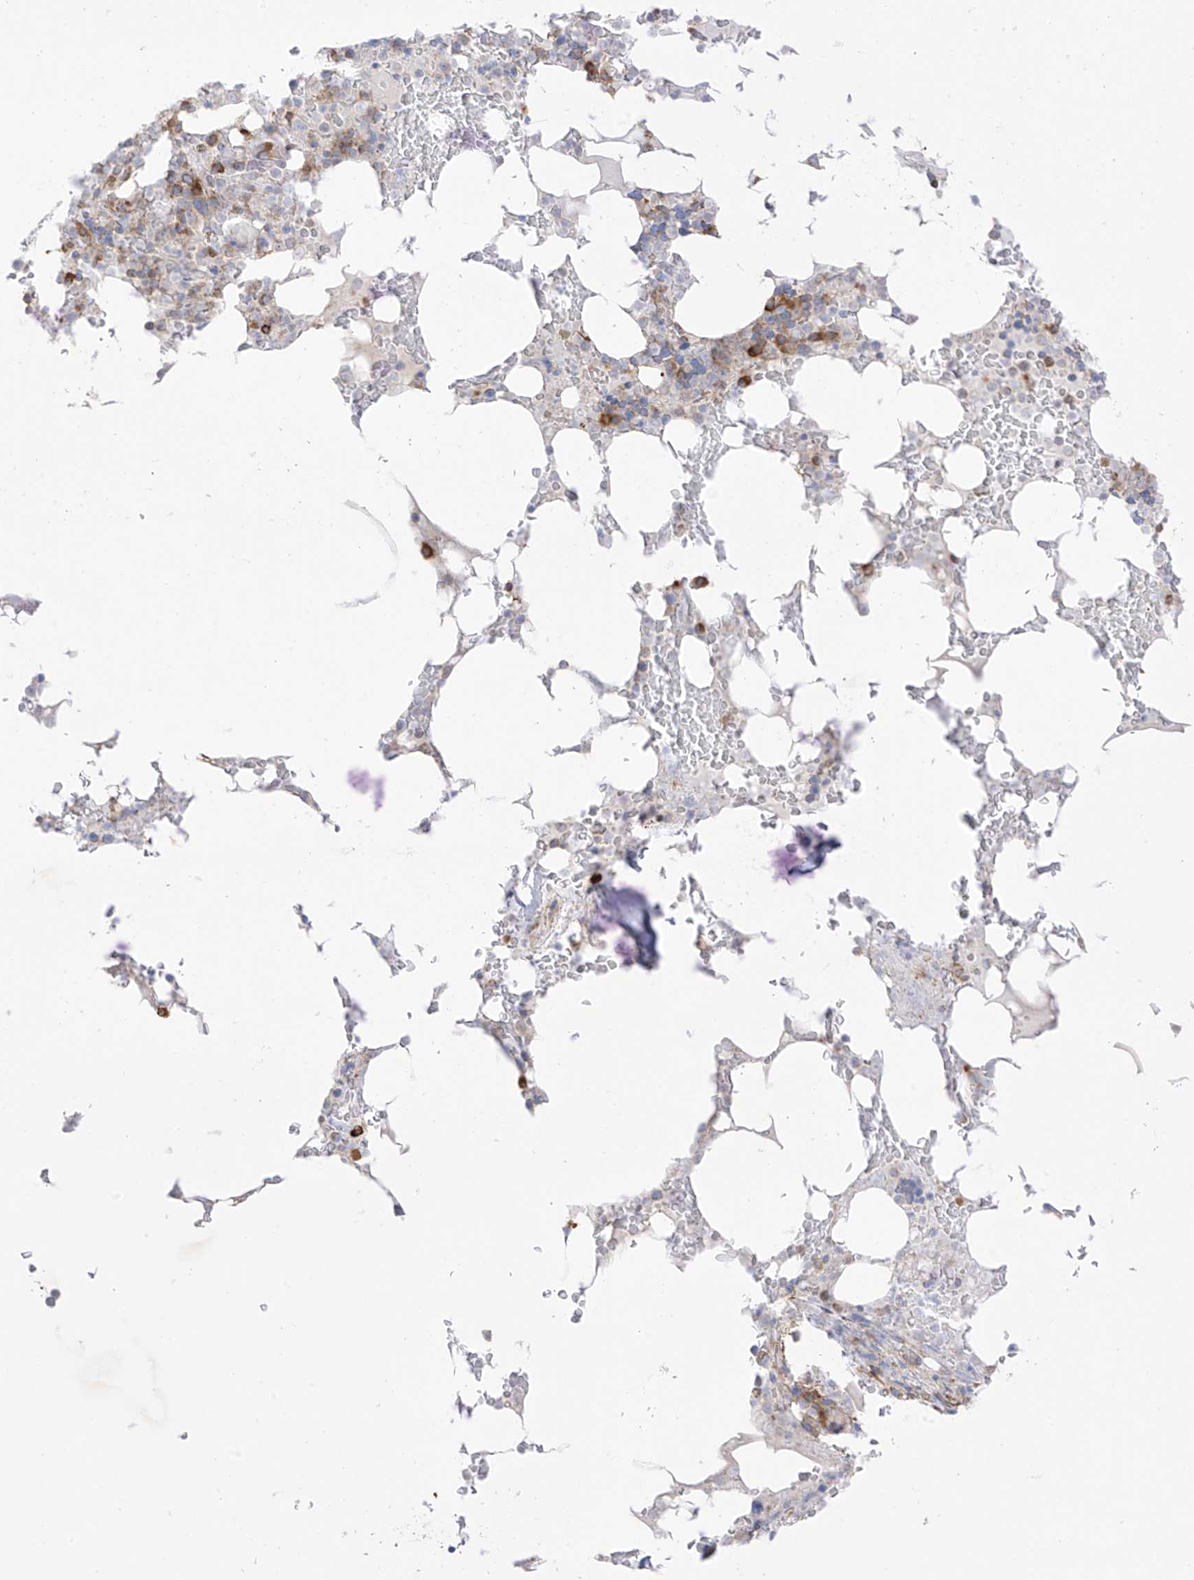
{"staining": {"intensity": "strong", "quantity": "<25%", "location": "cytoplasmic/membranous"}, "tissue": "bone marrow", "cell_type": "Hematopoietic cells", "image_type": "normal", "snomed": [{"axis": "morphology", "description": "Normal tissue, NOS"}, {"axis": "topography", "description": "Bone marrow"}], "caption": "Protein expression analysis of unremarkable bone marrow demonstrates strong cytoplasmic/membranous positivity in approximately <25% of hematopoietic cells.", "gene": "XKR3", "patient": {"sex": "male", "age": 58}}